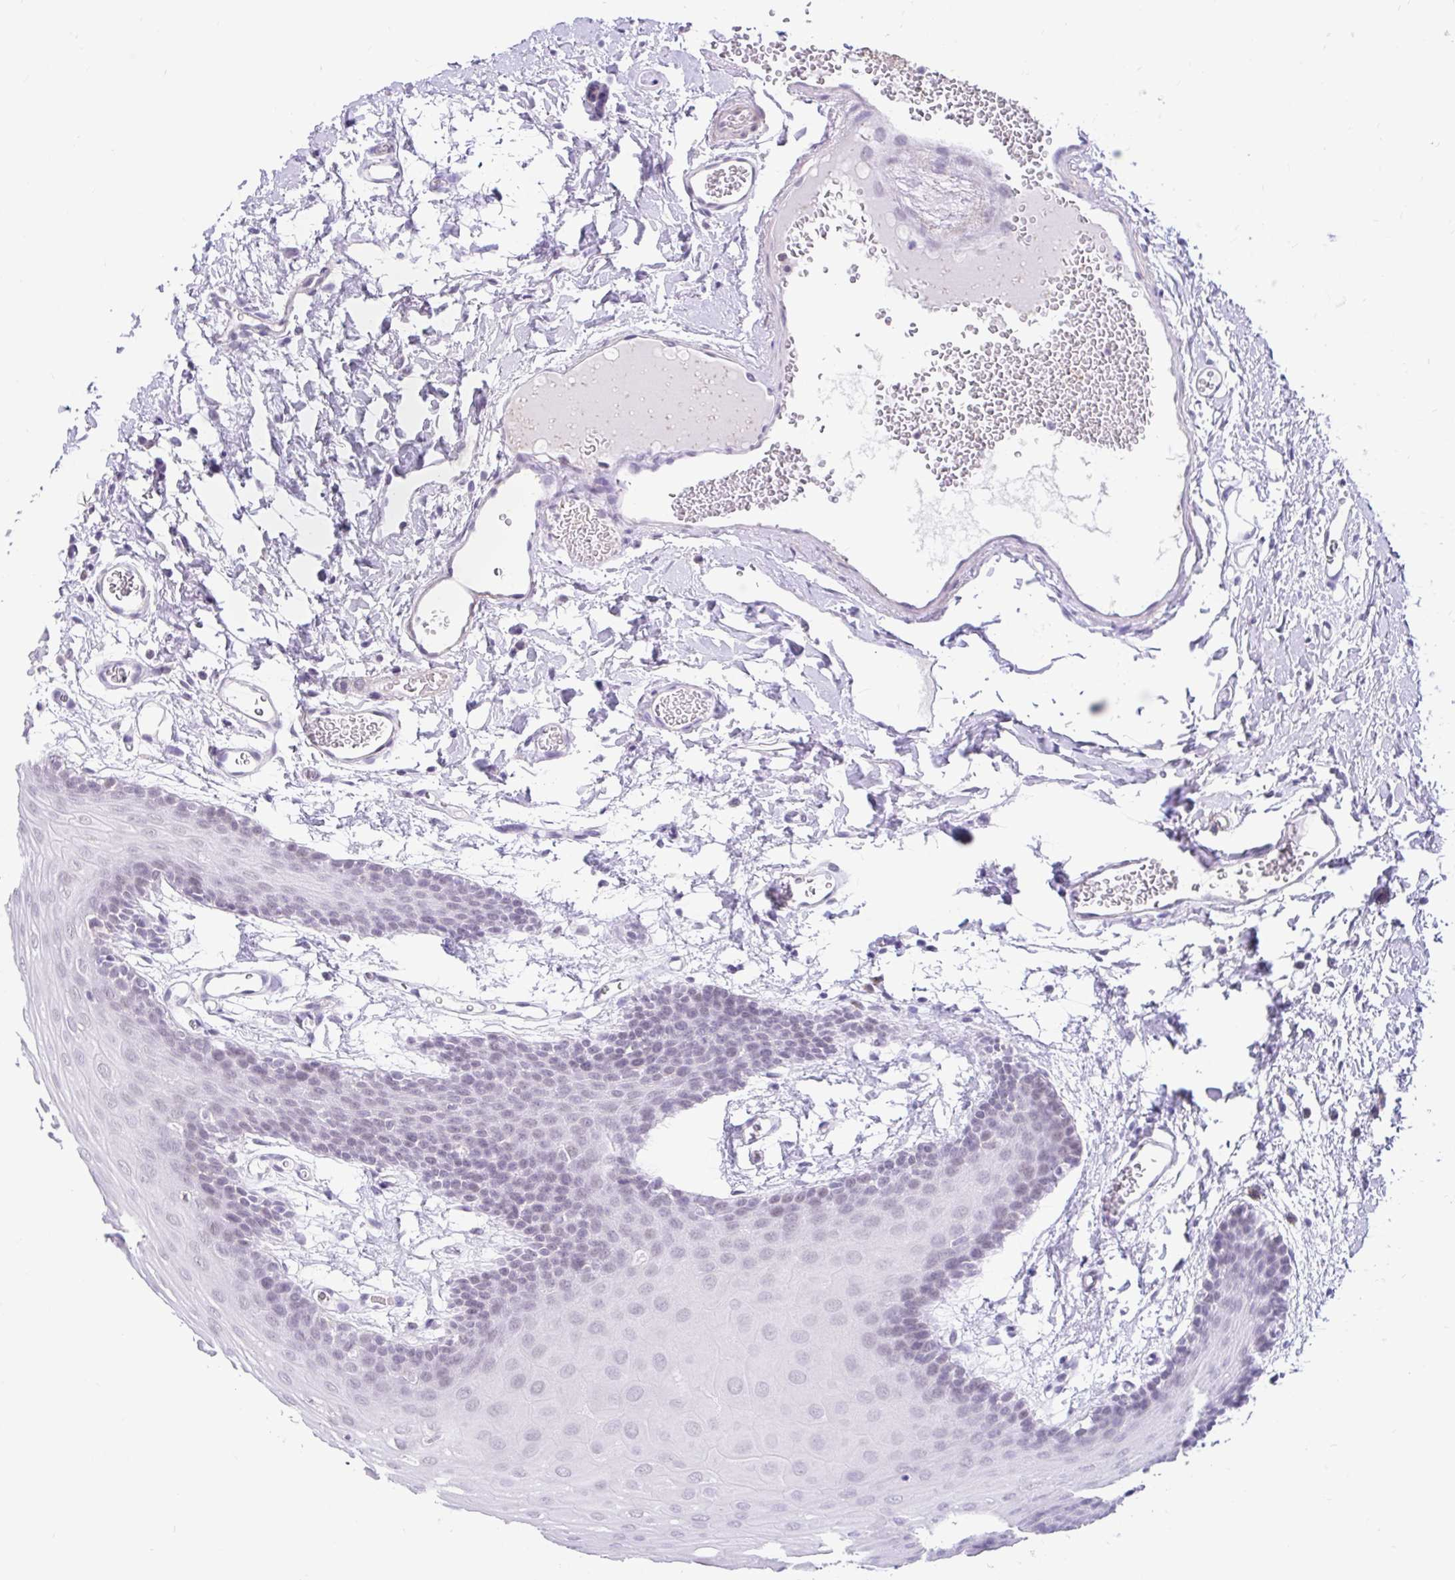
{"staining": {"intensity": "negative", "quantity": "none", "location": "none"}, "tissue": "oral mucosa", "cell_type": "Squamous epithelial cells", "image_type": "normal", "snomed": [{"axis": "morphology", "description": "Normal tissue, NOS"}, {"axis": "topography", "description": "Oral tissue"}, {"axis": "topography", "description": "Tounge, NOS"}], "caption": "Immunohistochemistry (IHC) image of normal oral mucosa: human oral mucosa stained with DAB (3,3'-diaminobenzidine) reveals no significant protein expression in squamous epithelial cells. (Stains: DAB immunohistochemistry with hematoxylin counter stain, Microscopy: brightfield microscopy at high magnification).", "gene": "DCAF17", "patient": {"sex": "female", "age": 60}}